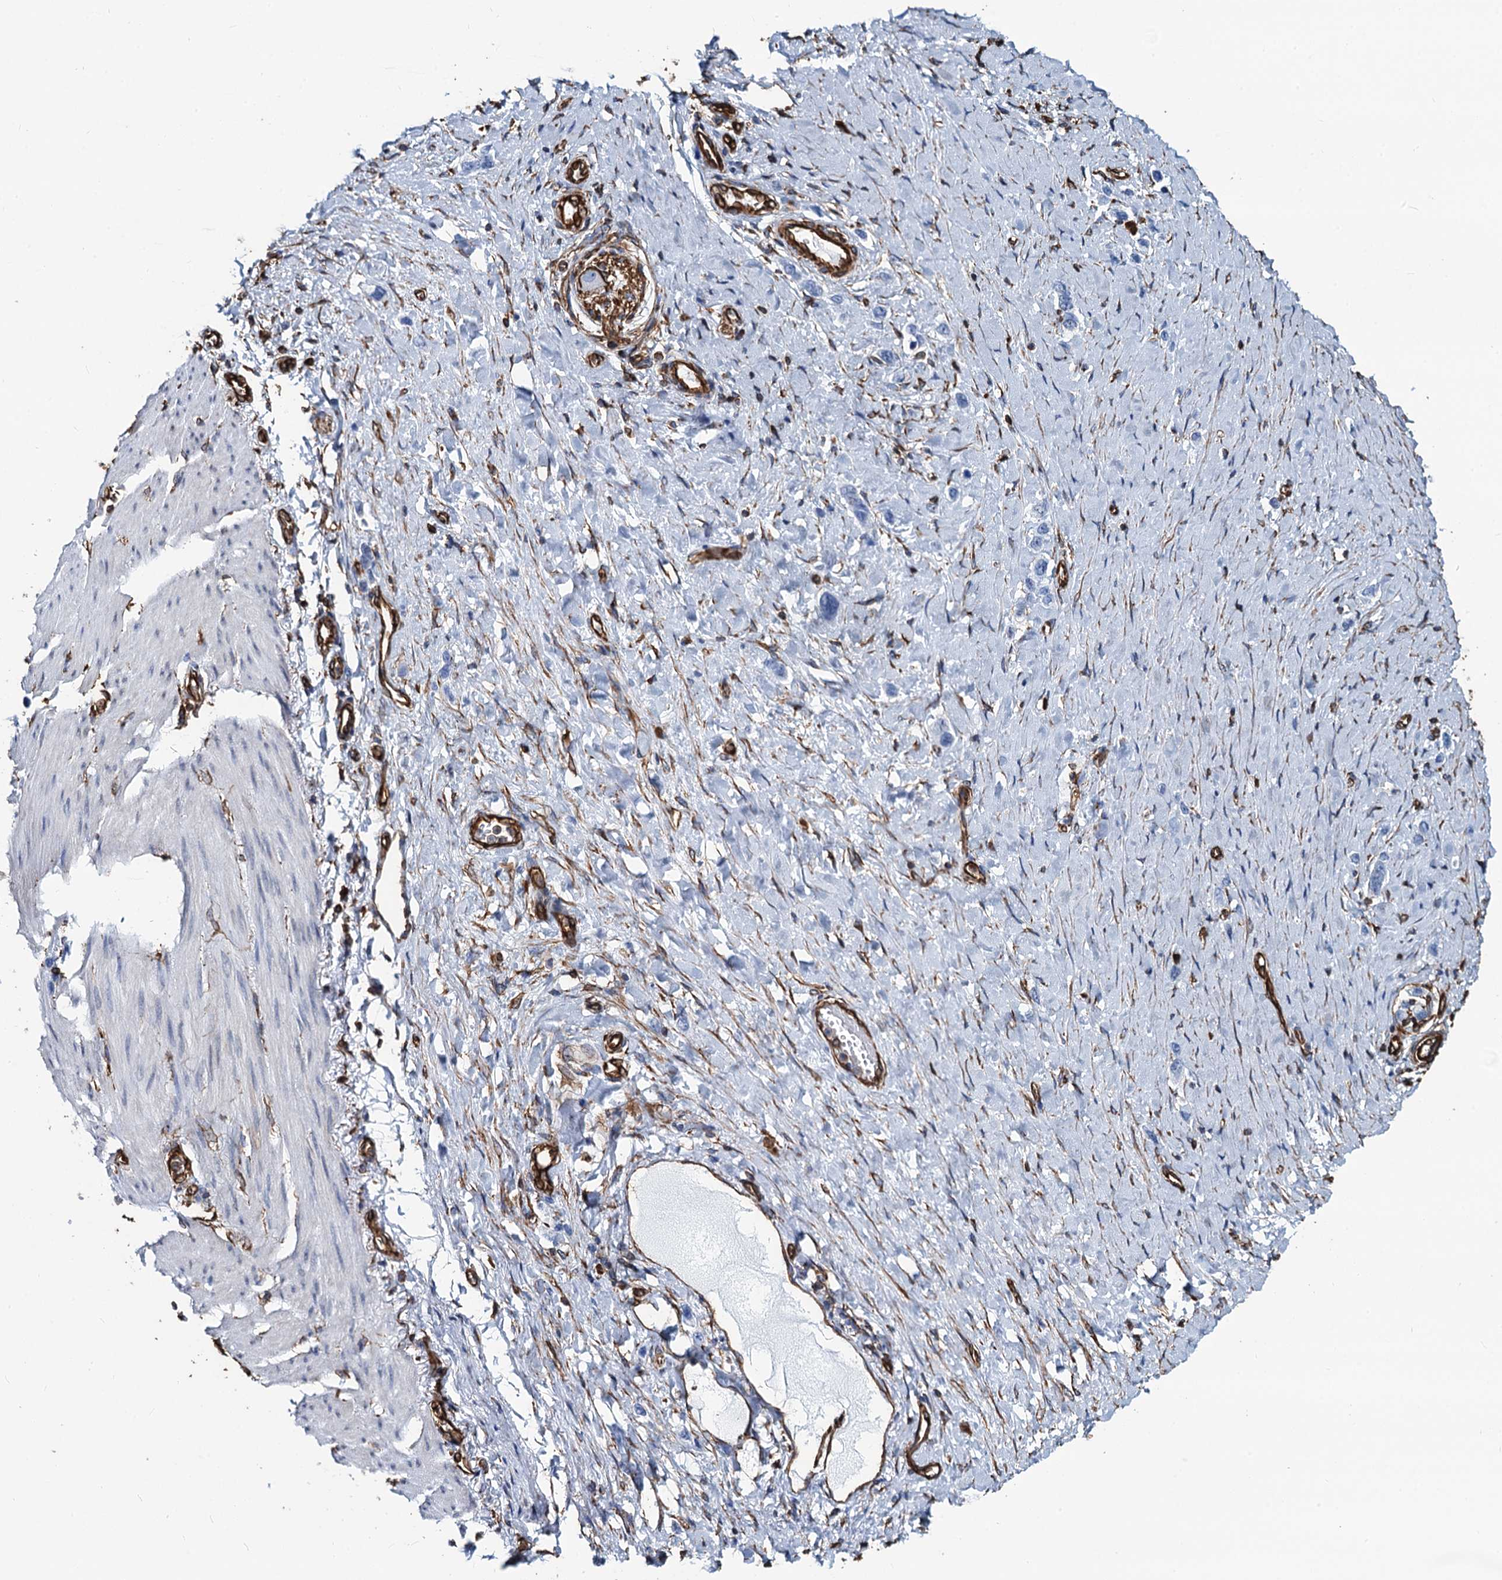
{"staining": {"intensity": "negative", "quantity": "none", "location": "none"}, "tissue": "stomach cancer", "cell_type": "Tumor cells", "image_type": "cancer", "snomed": [{"axis": "morphology", "description": "Adenocarcinoma, NOS"}, {"axis": "topography", "description": "Stomach"}], "caption": "The photomicrograph shows no significant positivity in tumor cells of adenocarcinoma (stomach).", "gene": "PGM2", "patient": {"sex": "female", "age": 65}}